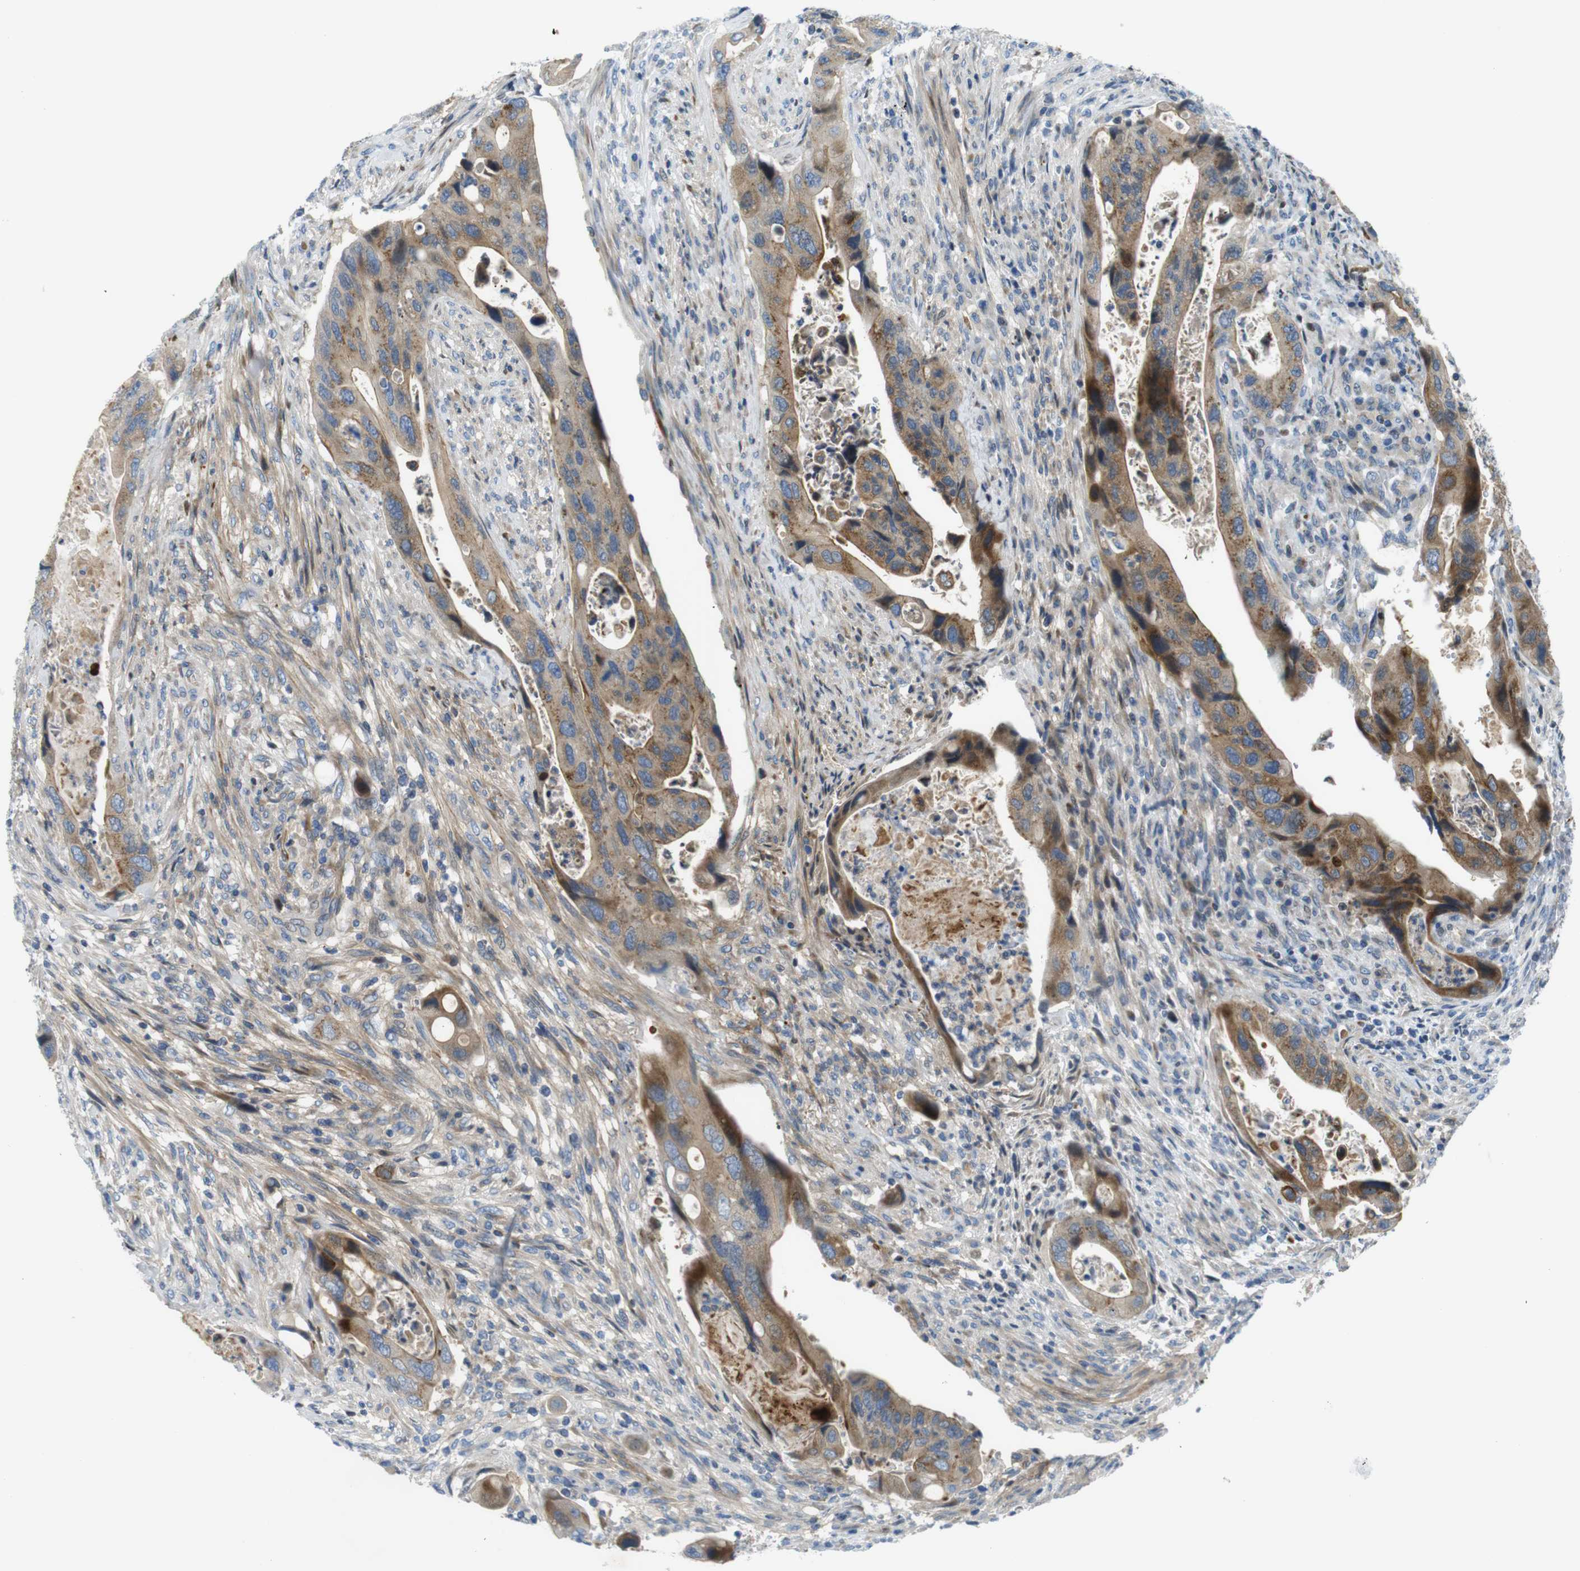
{"staining": {"intensity": "moderate", "quantity": ">75%", "location": "cytoplasmic/membranous"}, "tissue": "colorectal cancer", "cell_type": "Tumor cells", "image_type": "cancer", "snomed": [{"axis": "morphology", "description": "Adenocarcinoma, NOS"}, {"axis": "topography", "description": "Rectum"}], "caption": "Immunohistochemical staining of colorectal adenocarcinoma demonstrates moderate cytoplasmic/membranous protein positivity in about >75% of tumor cells.", "gene": "ZDHHC3", "patient": {"sex": "female", "age": 57}}